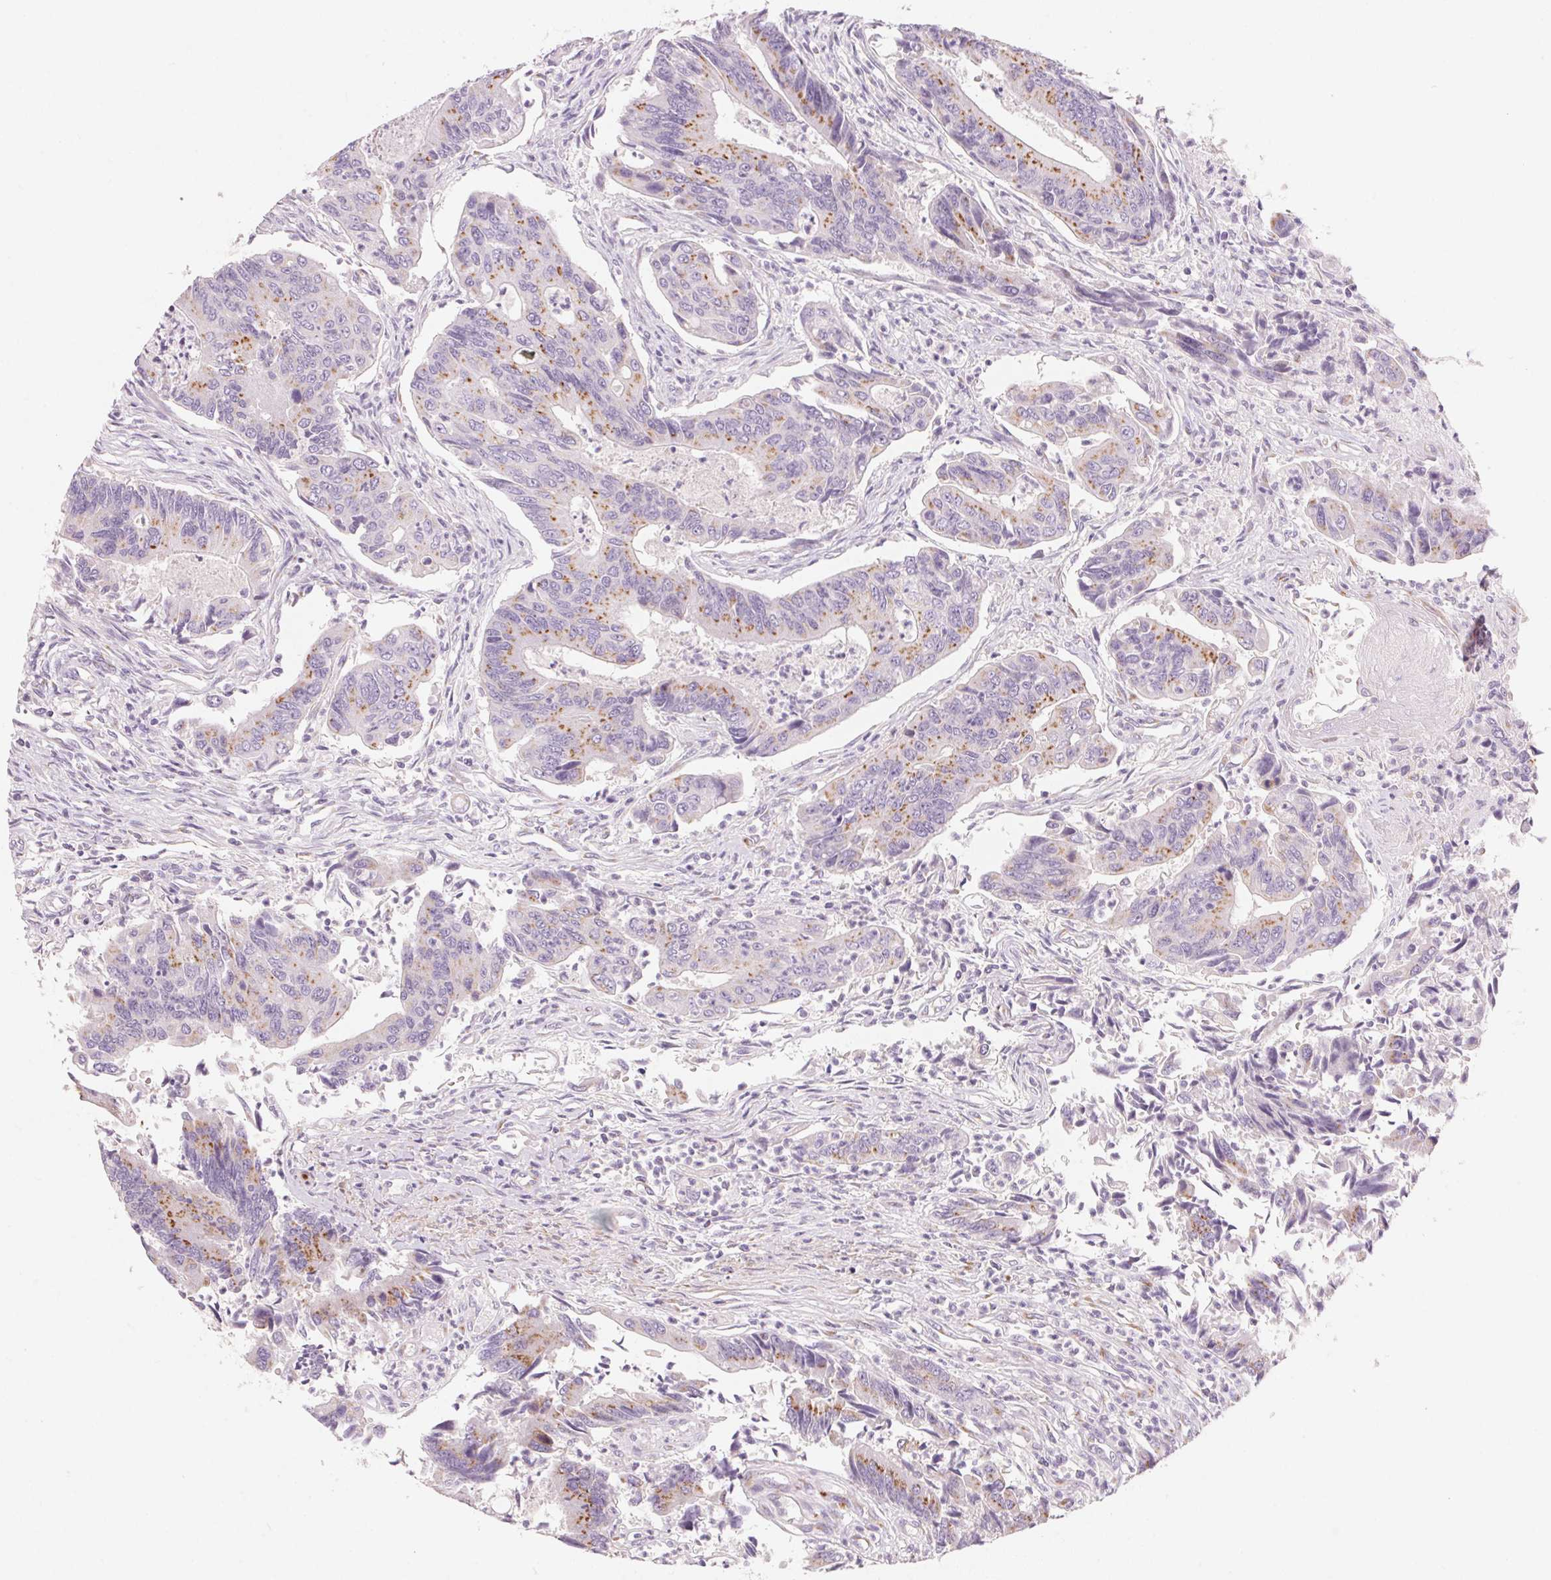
{"staining": {"intensity": "moderate", "quantity": "25%-75%", "location": "cytoplasmic/membranous"}, "tissue": "colorectal cancer", "cell_type": "Tumor cells", "image_type": "cancer", "snomed": [{"axis": "morphology", "description": "Adenocarcinoma, NOS"}, {"axis": "topography", "description": "Colon"}], "caption": "An immunohistochemistry image of neoplastic tissue is shown. Protein staining in brown highlights moderate cytoplasmic/membranous positivity in colorectal cancer within tumor cells.", "gene": "DRAM2", "patient": {"sex": "female", "age": 67}}